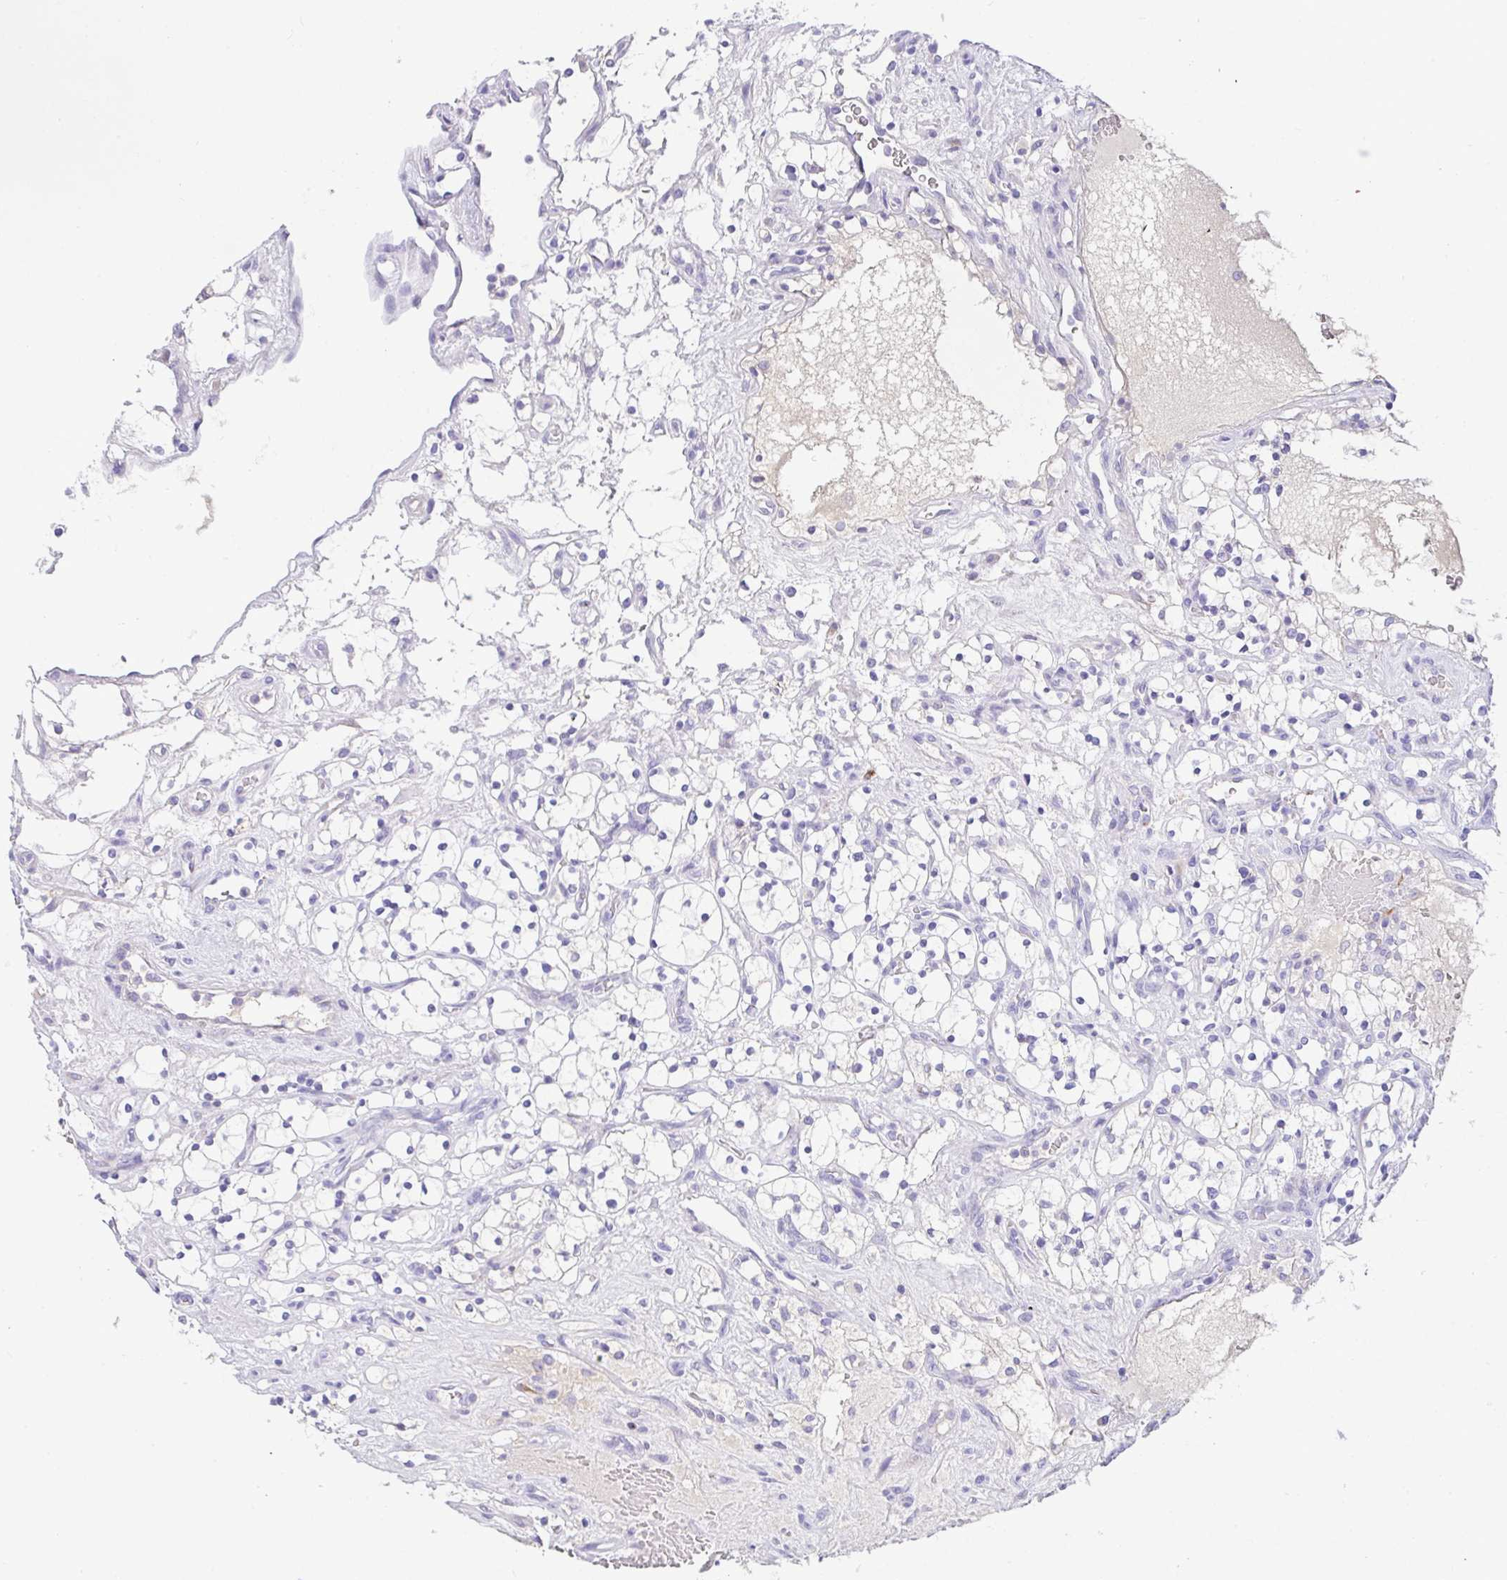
{"staining": {"intensity": "negative", "quantity": "none", "location": "none"}, "tissue": "renal cancer", "cell_type": "Tumor cells", "image_type": "cancer", "snomed": [{"axis": "morphology", "description": "Adenocarcinoma, NOS"}, {"axis": "topography", "description": "Kidney"}], "caption": "A high-resolution photomicrograph shows immunohistochemistry staining of renal cancer, which demonstrates no significant staining in tumor cells.", "gene": "FBXL20", "patient": {"sex": "female", "age": 69}}